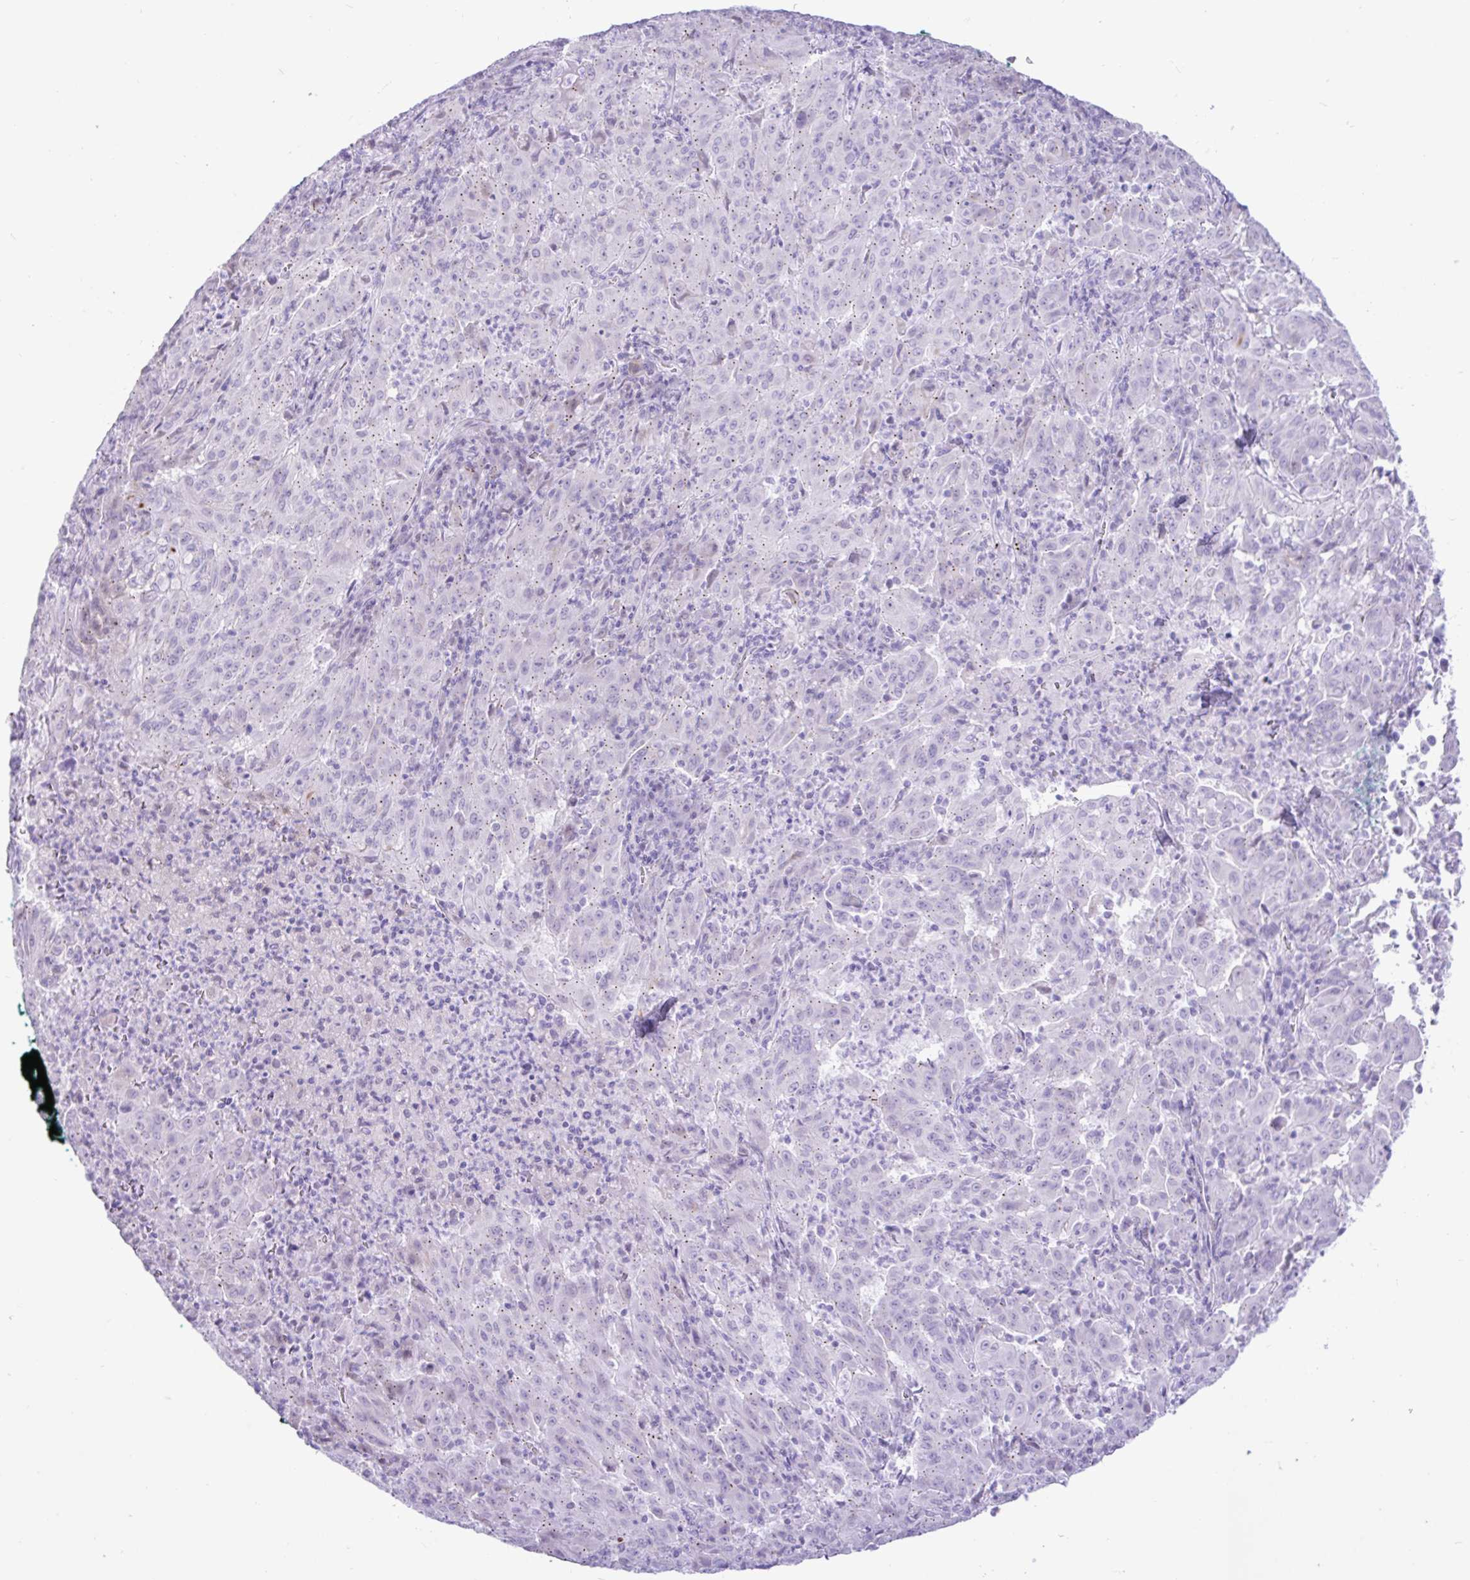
{"staining": {"intensity": "negative", "quantity": "none", "location": "none"}, "tissue": "pancreatic cancer", "cell_type": "Tumor cells", "image_type": "cancer", "snomed": [{"axis": "morphology", "description": "Adenocarcinoma, NOS"}, {"axis": "topography", "description": "Pancreas"}], "caption": "A histopathology image of human pancreatic cancer (adenocarcinoma) is negative for staining in tumor cells. Brightfield microscopy of immunohistochemistry stained with DAB (brown) and hematoxylin (blue), captured at high magnification.", "gene": "REEP1", "patient": {"sex": "male", "age": 63}}